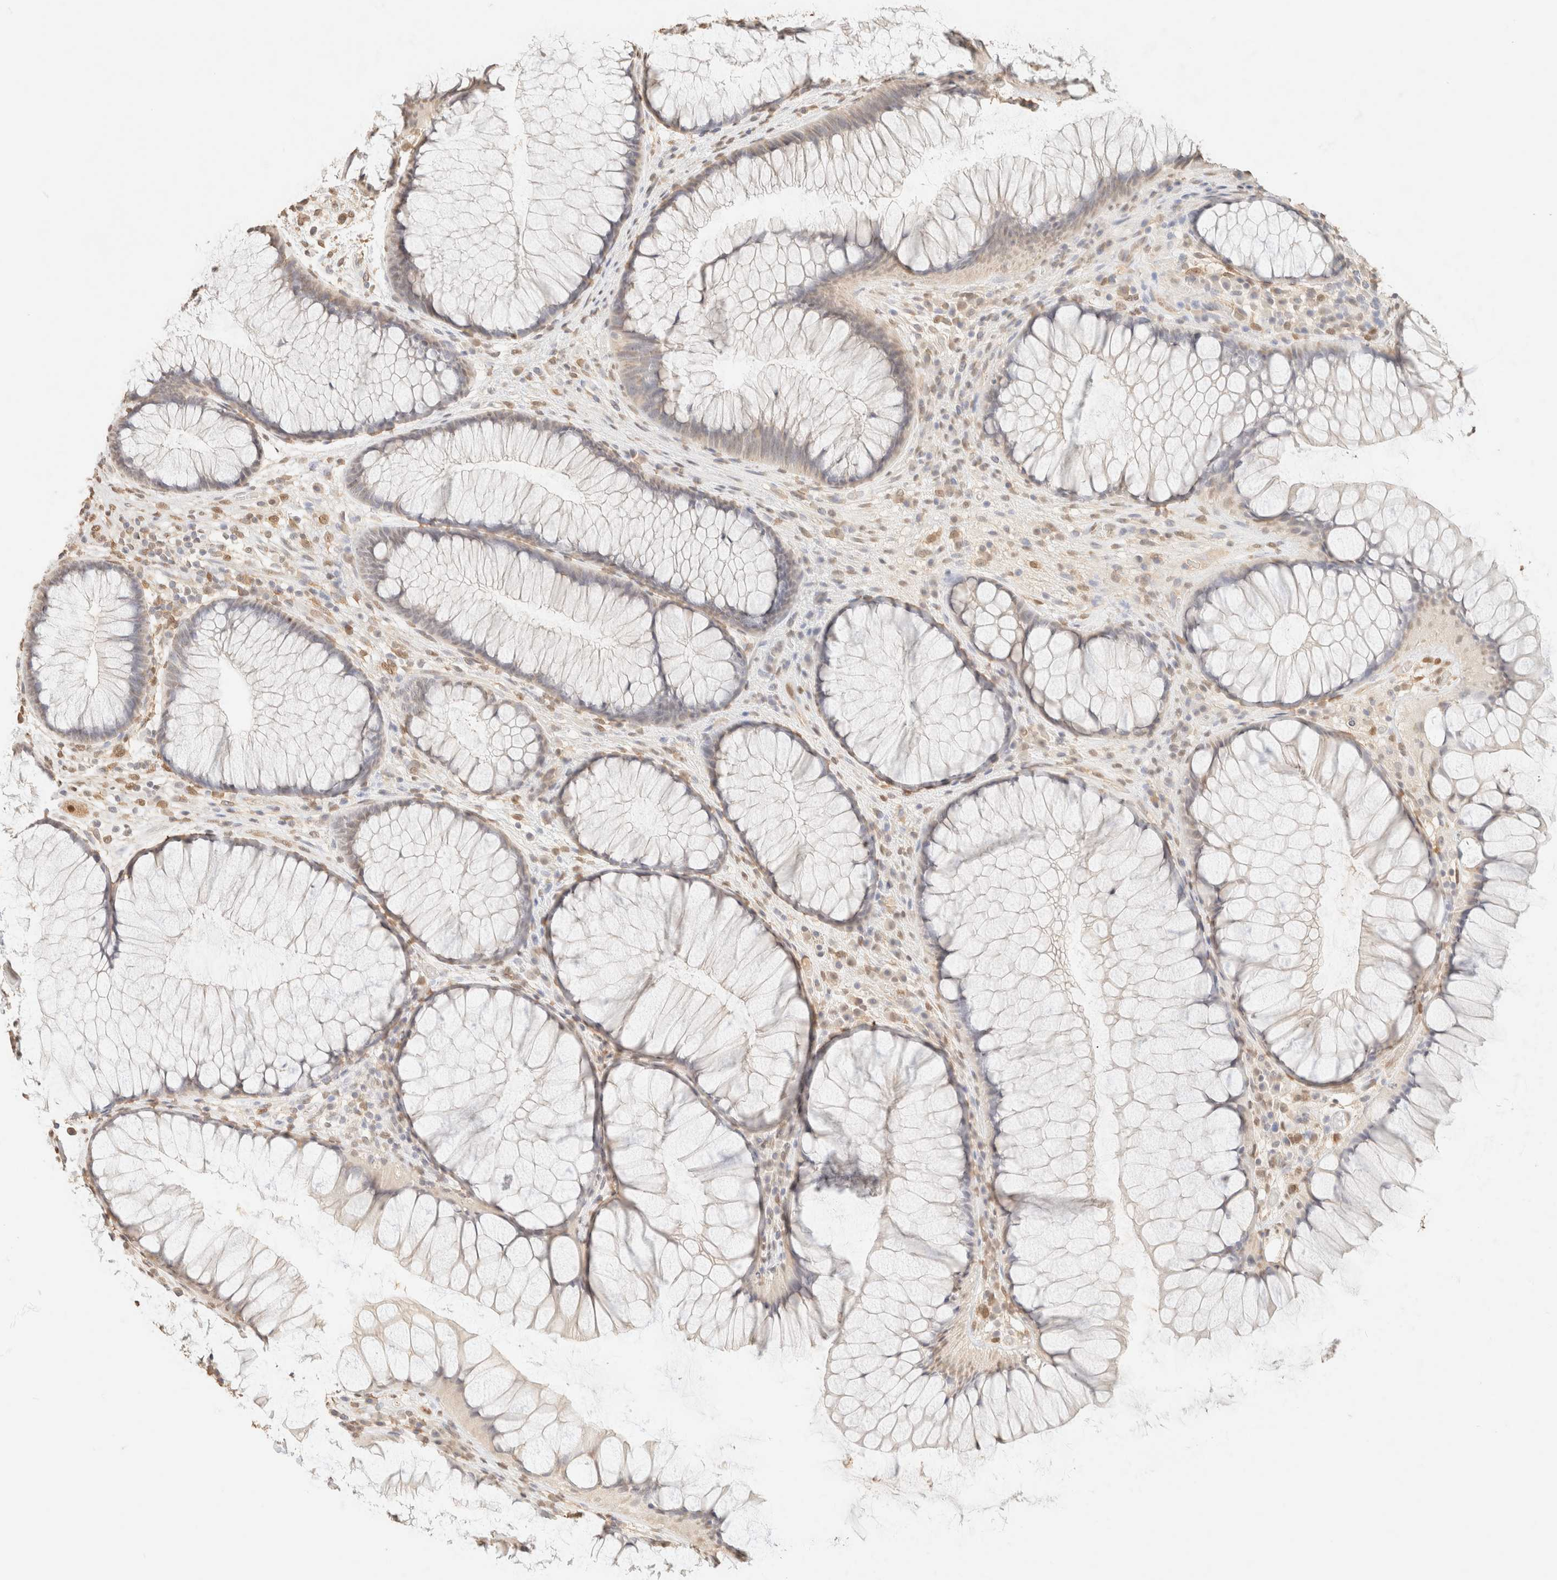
{"staining": {"intensity": "weak", "quantity": "<25%", "location": "nuclear"}, "tissue": "rectum", "cell_type": "Glandular cells", "image_type": "normal", "snomed": [{"axis": "morphology", "description": "Normal tissue, NOS"}, {"axis": "topography", "description": "Rectum"}], "caption": "A high-resolution micrograph shows IHC staining of normal rectum, which shows no significant staining in glandular cells.", "gene": "S100A13", "patient": {"sex": "male", "age": 51}}